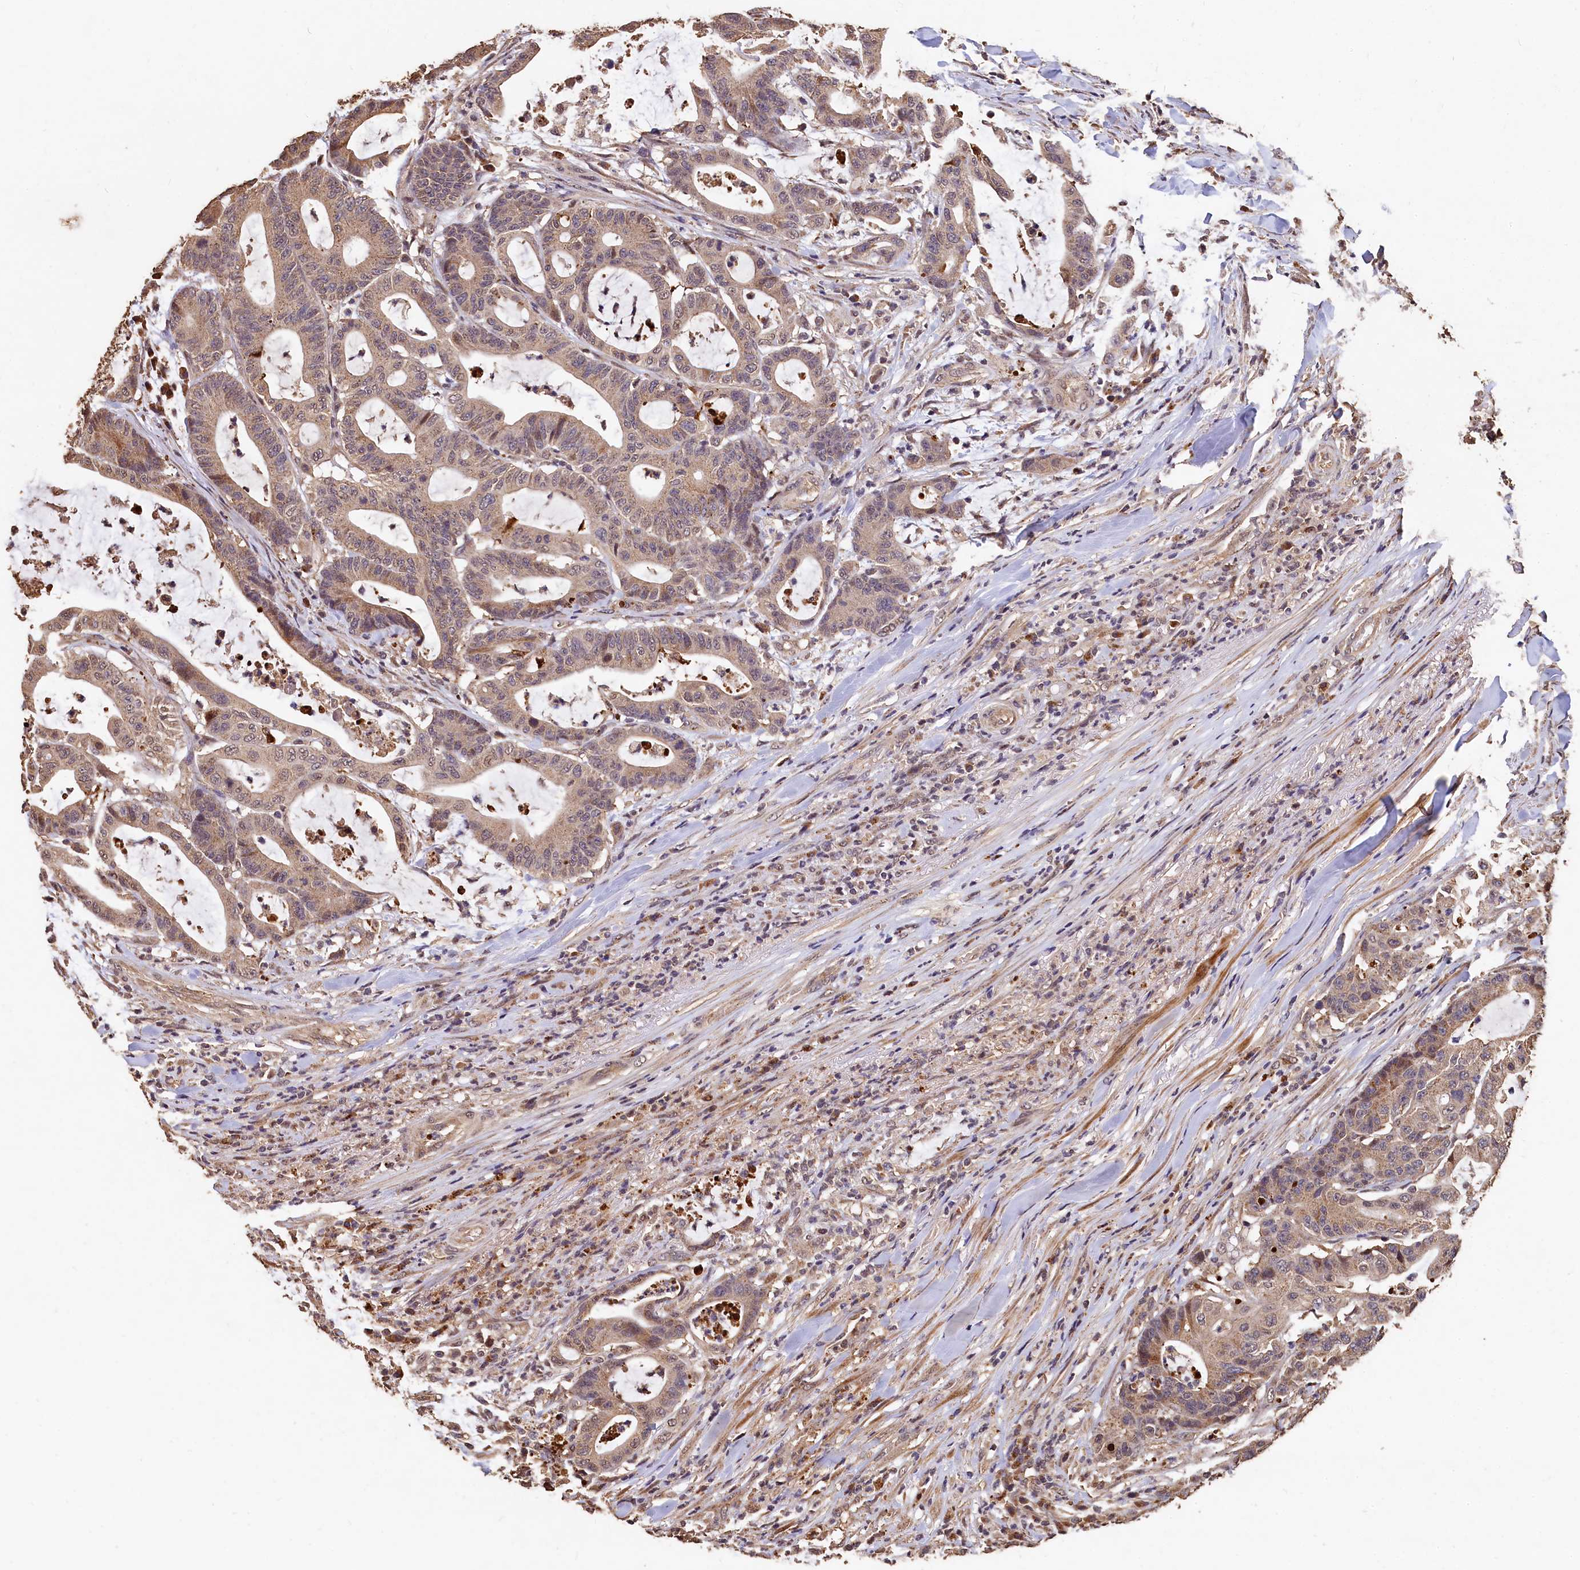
{"staining": {"intensity": "moderate", "quantity": ">75%", "location": "cytoplasmic/membranous"}, "tissue": "colorectal cancer", "cell_type": "Tumor cells", "image_type": "cancer", "snomed": [{"axis": "morphology", "description": "Adenocarcinoma, NOS"}, {"axis": "topography", "description": "Colon"}], "caption": "Brown immunohistochemical staining in human adenocarcinoma (colorectal) exhibits moderate cytoplasmic/membranous positivity in approximately >75% of tumor cells. Nuclei are stained in blue.", "gene": "LSM4", "patient": {"sex": "female", "age": 84}}